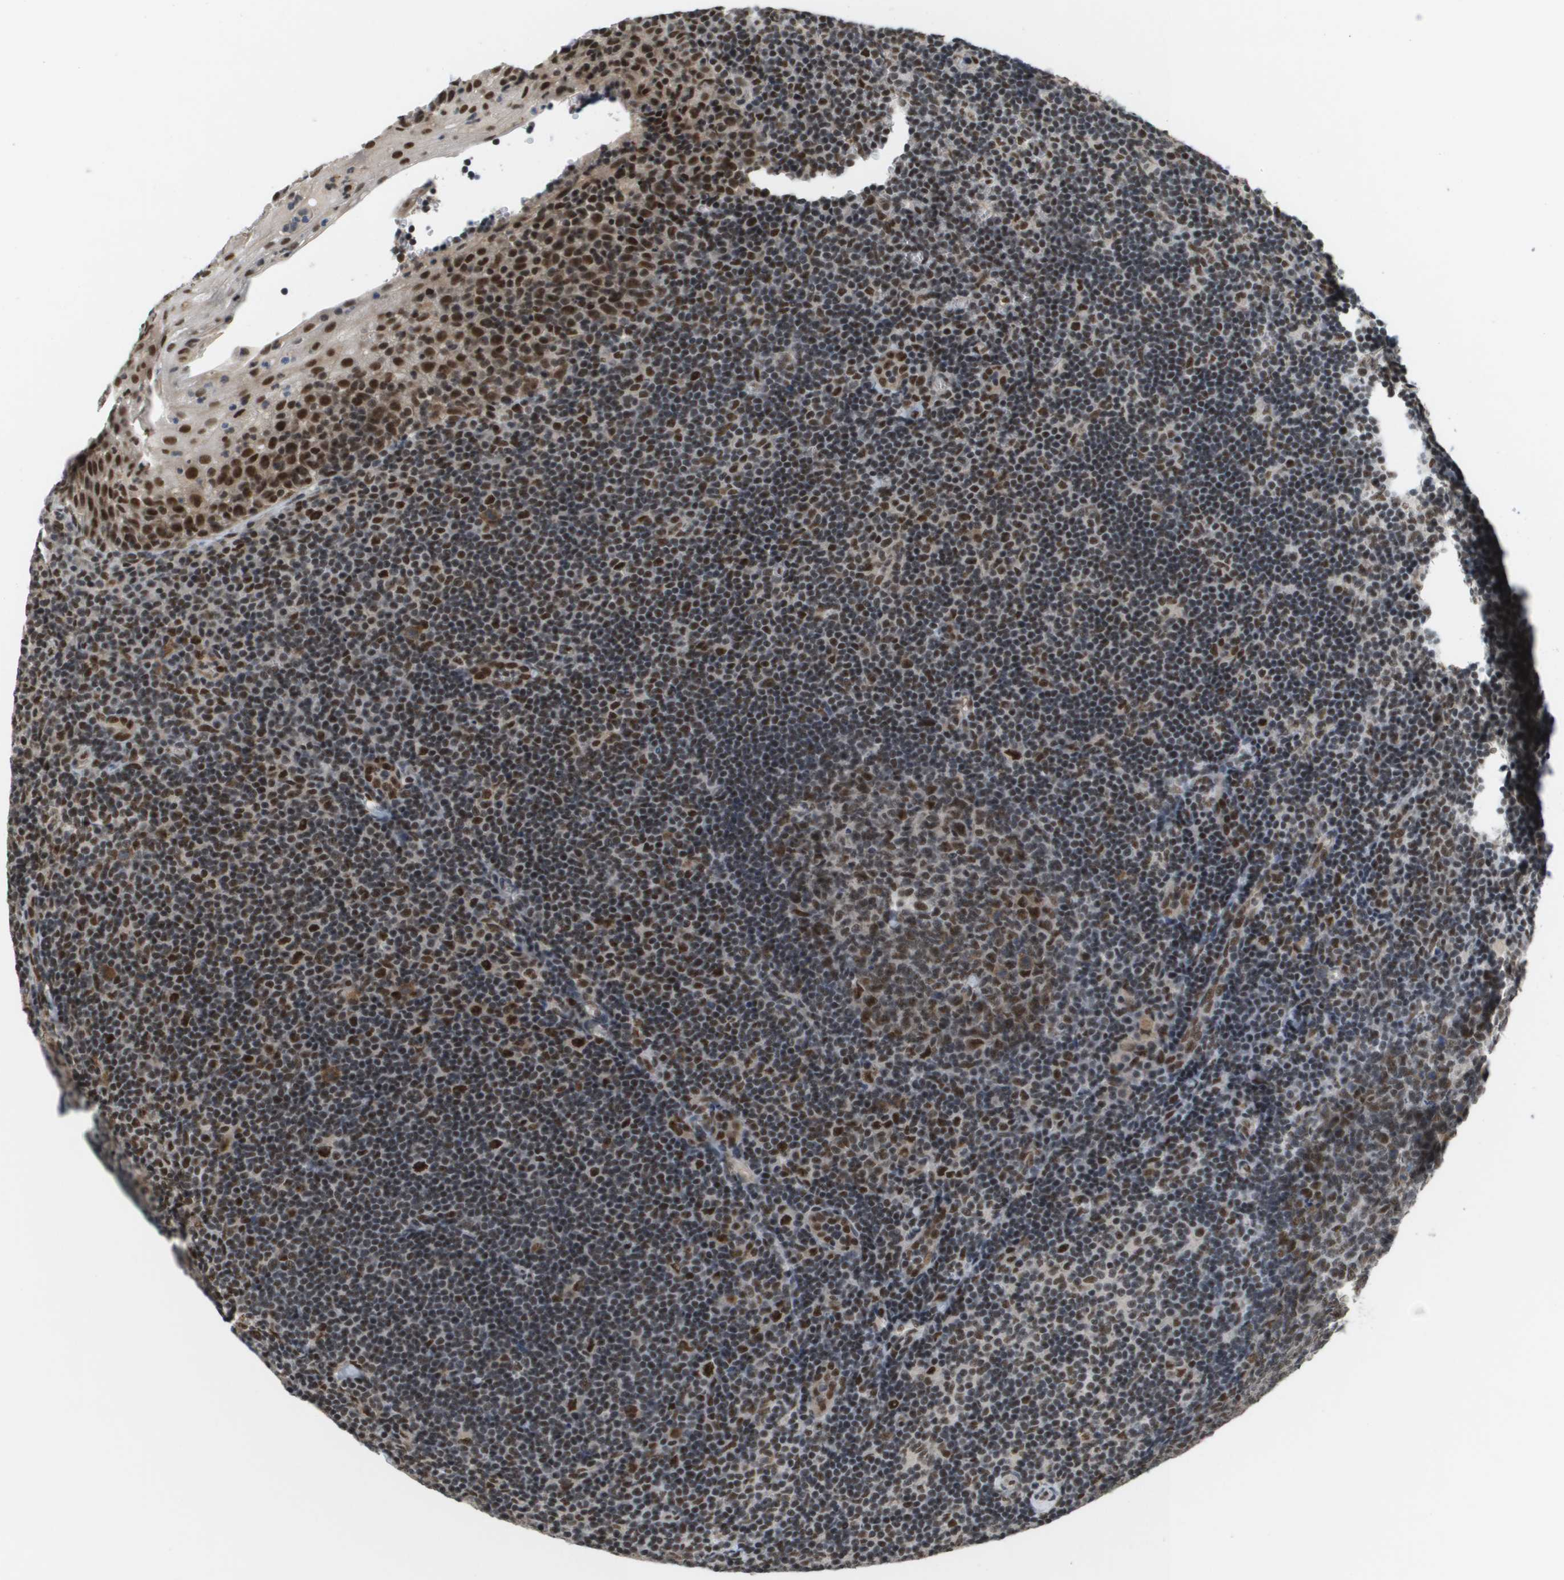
{"staining": {"intensity": "strong", "quantity": "25%-75%", "location": "nuclear"}, "tissue": "tonsil", "cell_type": "Germinal center cells", "image_type": "normal", "snomed": [{"axis": "morphology", "description": "Normal tissue, NOS"}, {"axis": "topography", "description": "Tonsil"}], "caption": "Protein expression analysis of unremarkable human tonsil reveals strong nuclear expression in approximately 25%-75% of germinal center cells. (Brightfield microscopy of DAB IHC at high magnification).", "gene": "ISY1", "patient": {"sex": "male", "age": 37}}